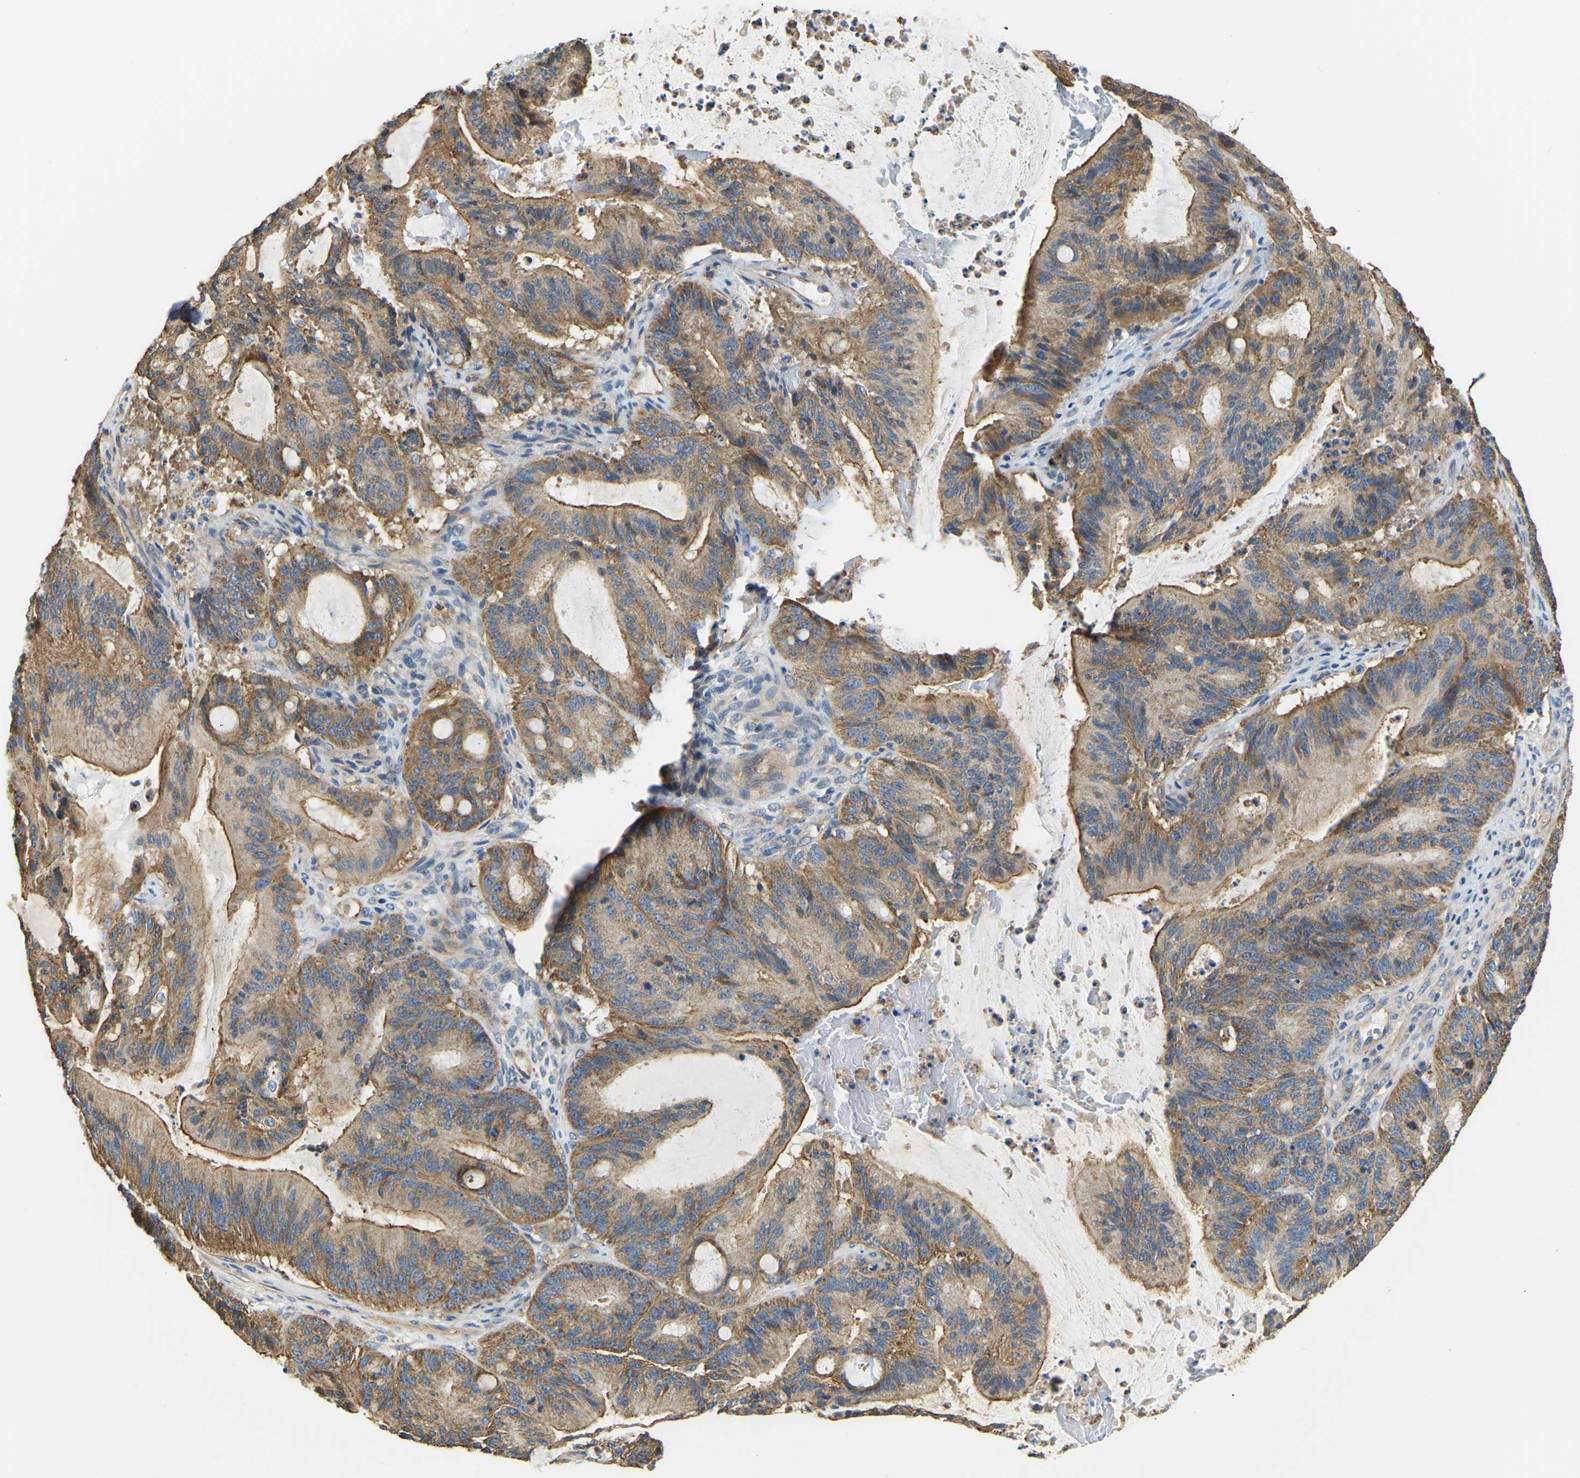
{"staining": {"intensity": "moderate", "quantity": ">75%", "location": "cytoplasmic/membranous"}, "tissue": "liver cancer", "cell_type": "Tumor cells", "image_type": "cancer", "snomed": [{"axis": "morphology", "description": "Normal tissue, NOS"}, {"axis": "morphology", "description": "Cholangiocarcinoma"}, {"axis": "topography", "description": "Liver"}, {"axis": "topography", "description": "Peripheral nerve tissue"}], "caption": "Liver cancer stained with IHC shows moderate cytoplasmic/membranous expression in approximately >75% of tumor cells. Ihc stains the protein of interest in brown and the nuclei are stained blue.", "gene": "AHNAK", "patient": {"sex": "female", "age": 73}}